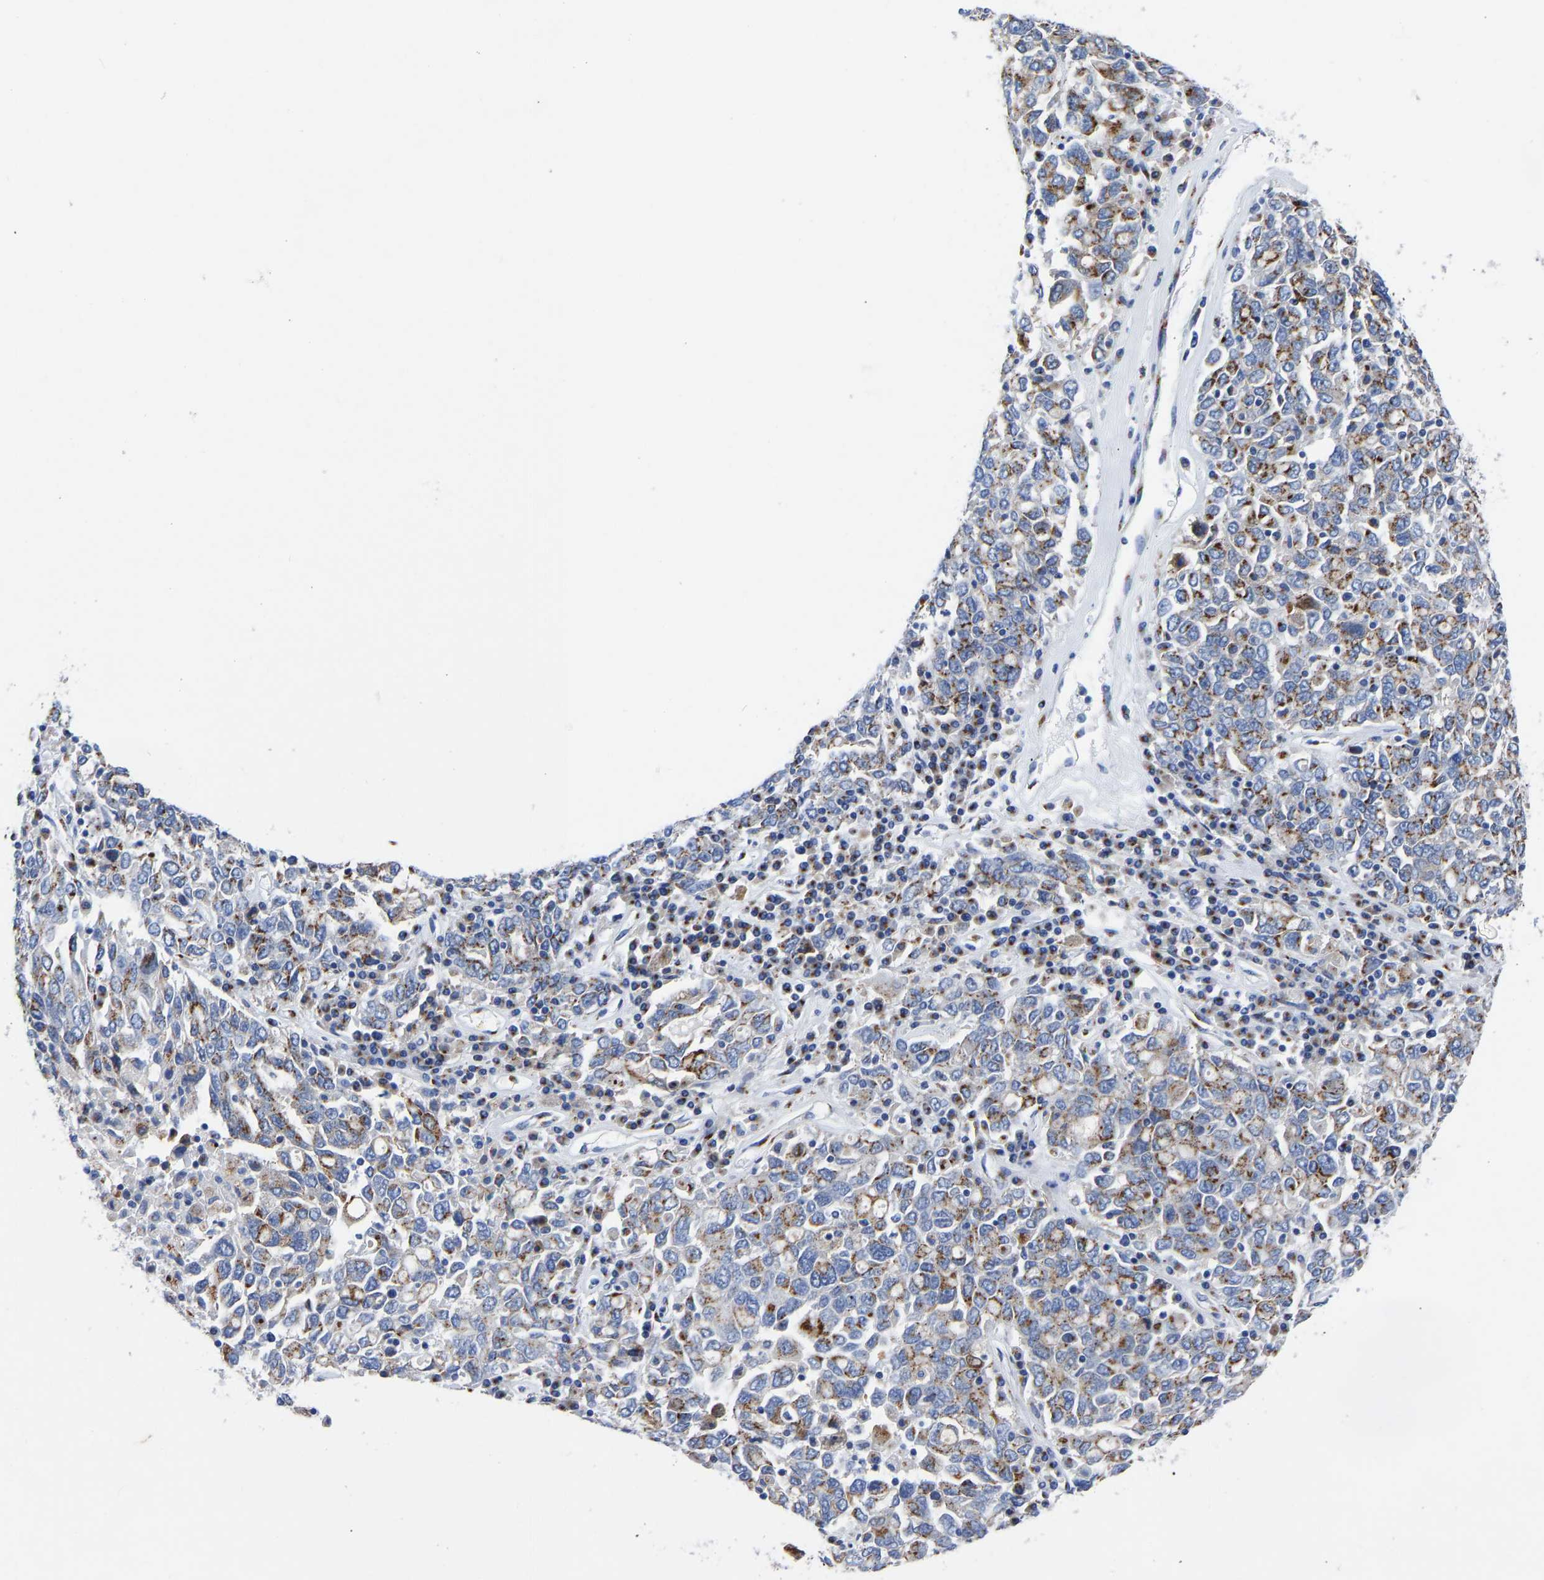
{"staining": {"intensity": "moderate", "quantity": ">75%", "location": "cytoplasmic/membranous"}, "tissue": "ovarian cancer", "cell_type": "Tumor cells", "image_type": "cancer", "snomed": [{"axis": "morphology", "description": "Carcinoma, endometroid"}, {"axis": "topography", "description": "Ovary"}], "caption": "Immunohistochemistry (IHC) micrograph of neoplastic tissue: human ovarian cancer (endometroid carcinoma) stained using immunohistochemistry exhibits medium levels of moderate protein expression localized specifically in the cytoplasmic/membranous of tumor cells, appearing as a cytoplasmic/membranous brown color.", "gene": "TMEM87A", "patient": {"sex": "female", "age": 62}}